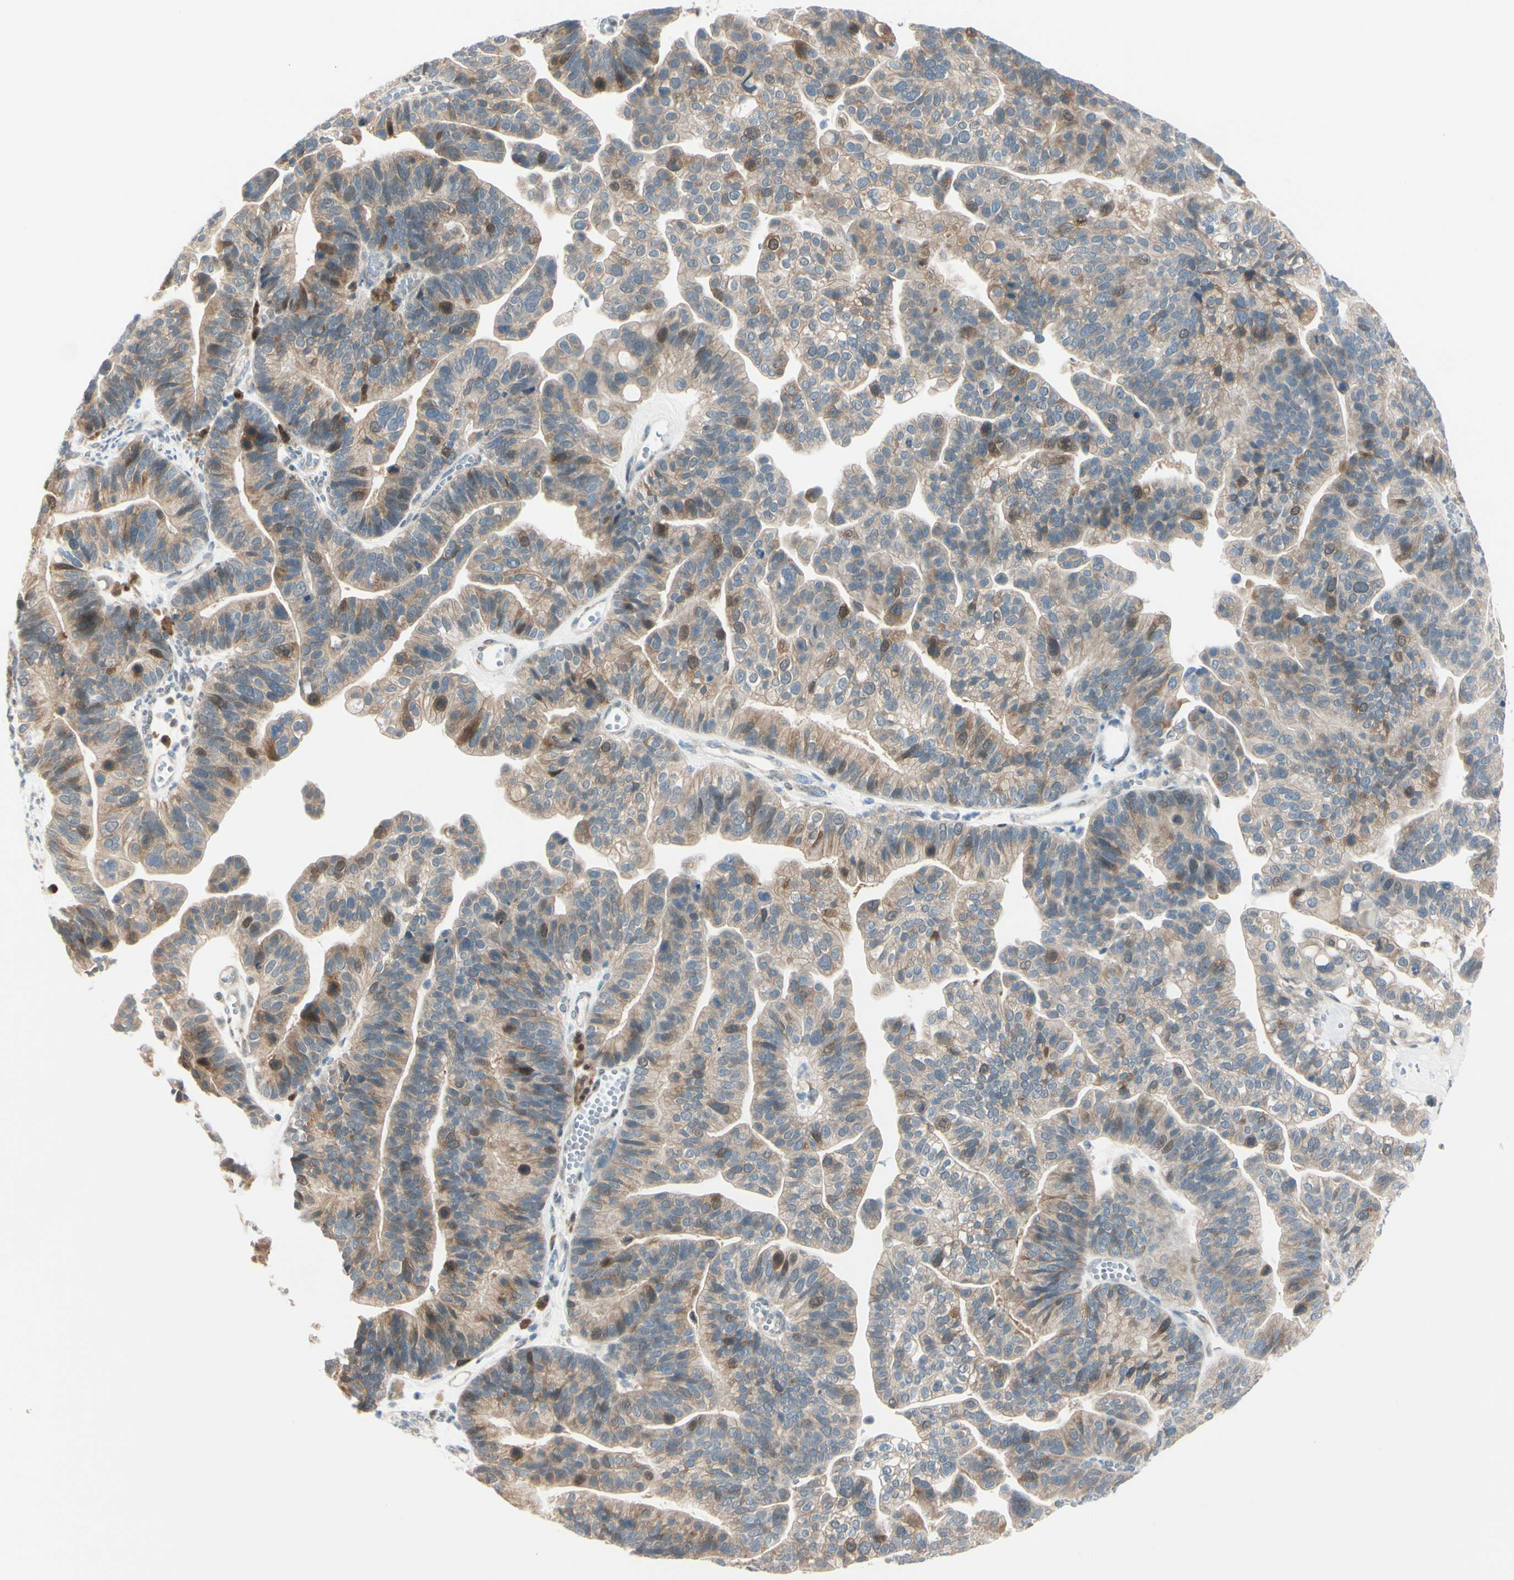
{"staining": {"intensity": "weak", "quantity": ">75%", "location": "cytoplasmic/membranous"}, "tissue": "ovarian cancer", "cell_type": "Tumor cells", "image_type": "cancer", "snomed": [{"axis": "morphology", "description": "Cystadenocarcinoma, serous, NOS"}, {"axis": "topography", "description": "Ovary"}], "caption": "Approximately >75% of tumor cells in serous cystadenocarcinoma (ovarian) demonstrate weak cytoplasmic/membranous protein staining as visualized by brown immunohistochemical staining.", "gene": "PTTG1", "patient": {"sex": "female", "age": 56}}